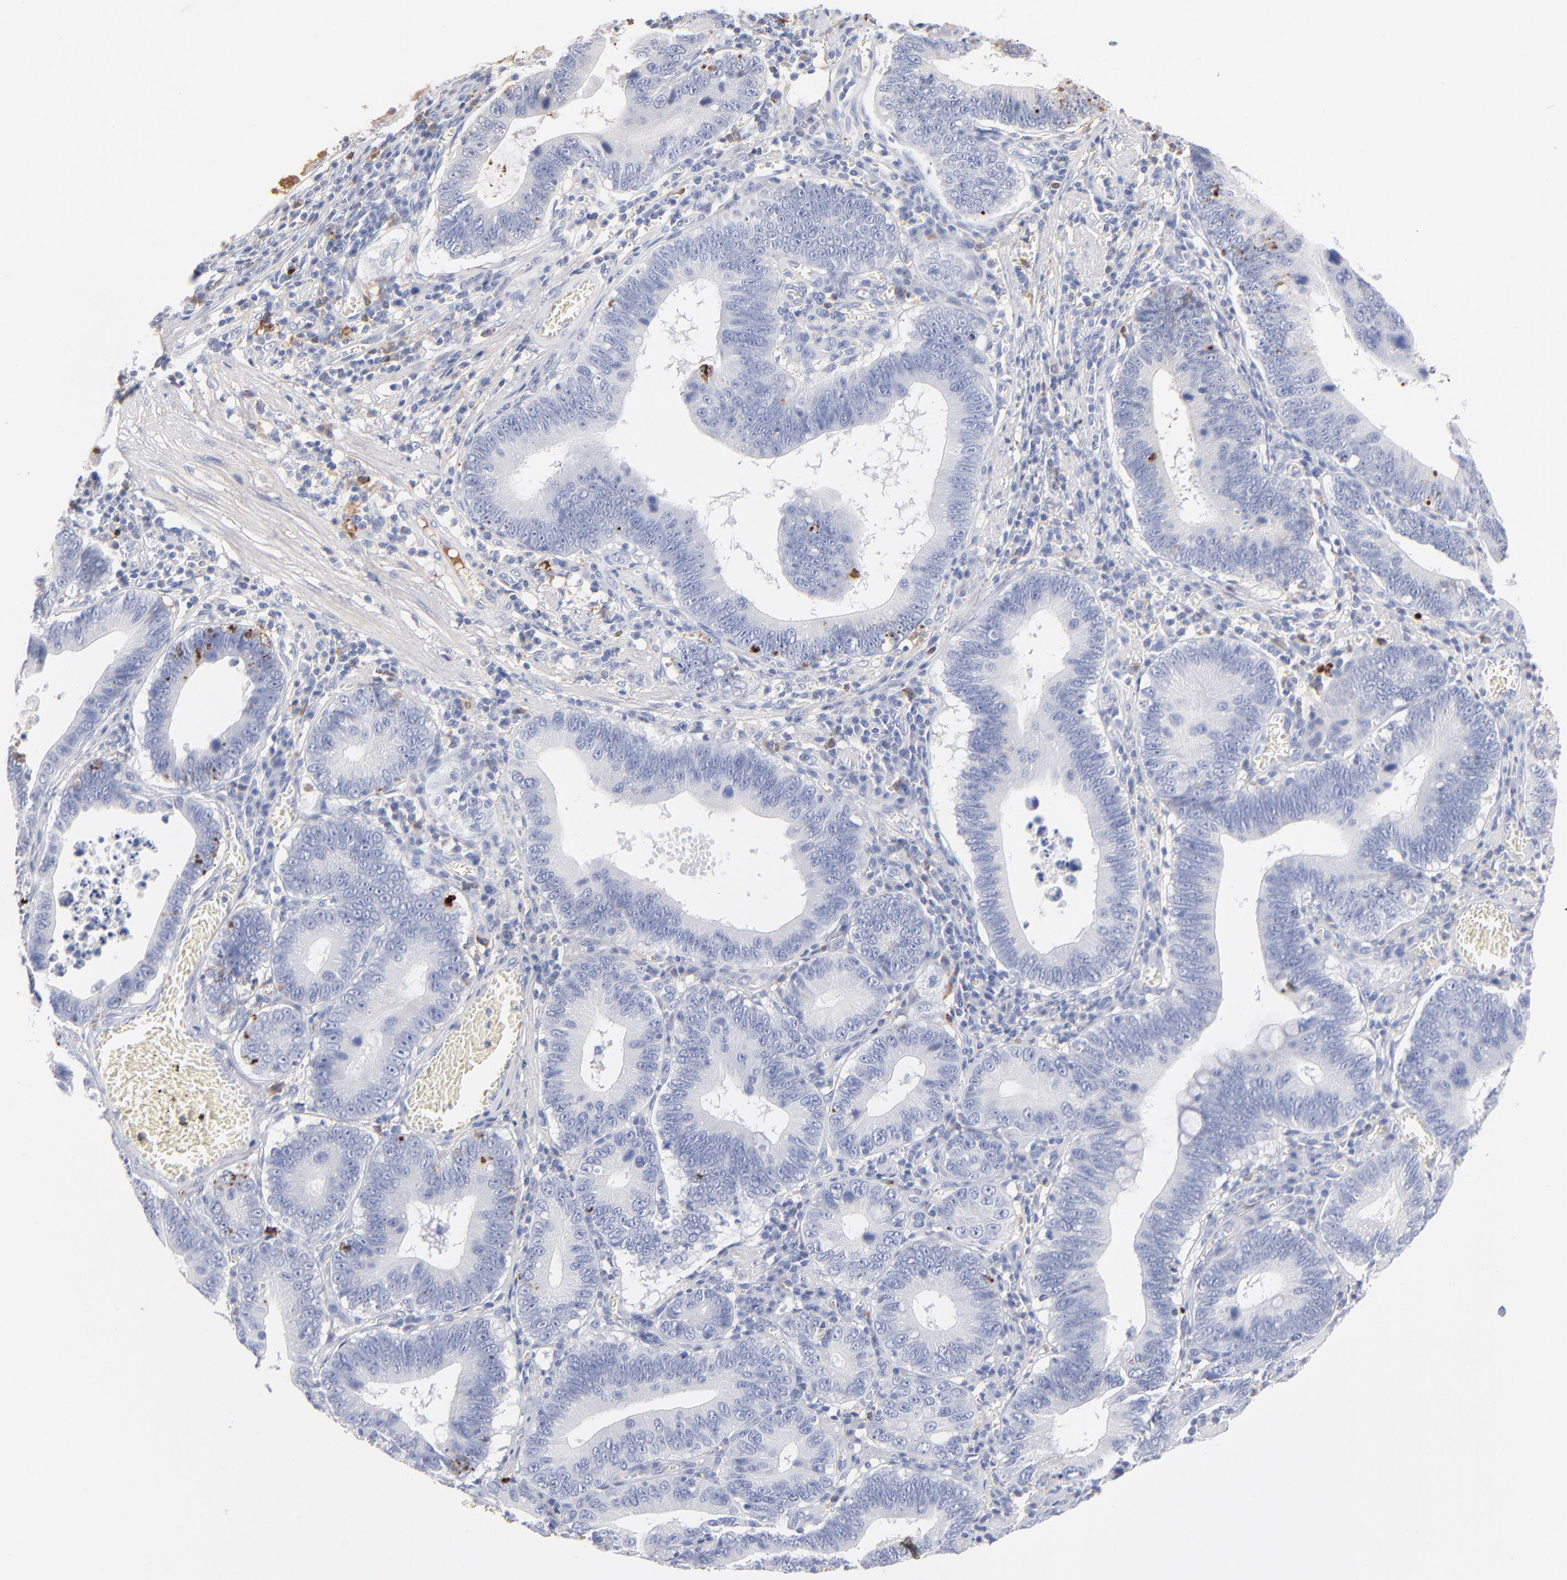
{"staining": {"intensity": "negative", "quantity": "none", "location": "none"}, "tissue": "stomach cancer", "cell_type": "Tumor cells", "image_type": "cancer", "snomed": [{"axis": "morphology", "description": "Adenocarcinoma, NOS"}, {"axis": "topography", "description": "Stomach"}, {"axis": "topography", "description": "Gastric cardia"}], "caption": "High power microscopy histopathology image of an immunohistochemistry (IHC) histopathology image of stomach adenocarcinoma, revealing no significant positivity in tumor cells.", "gene": "APOH", "patient": {"sex": "male", "age": 59}}